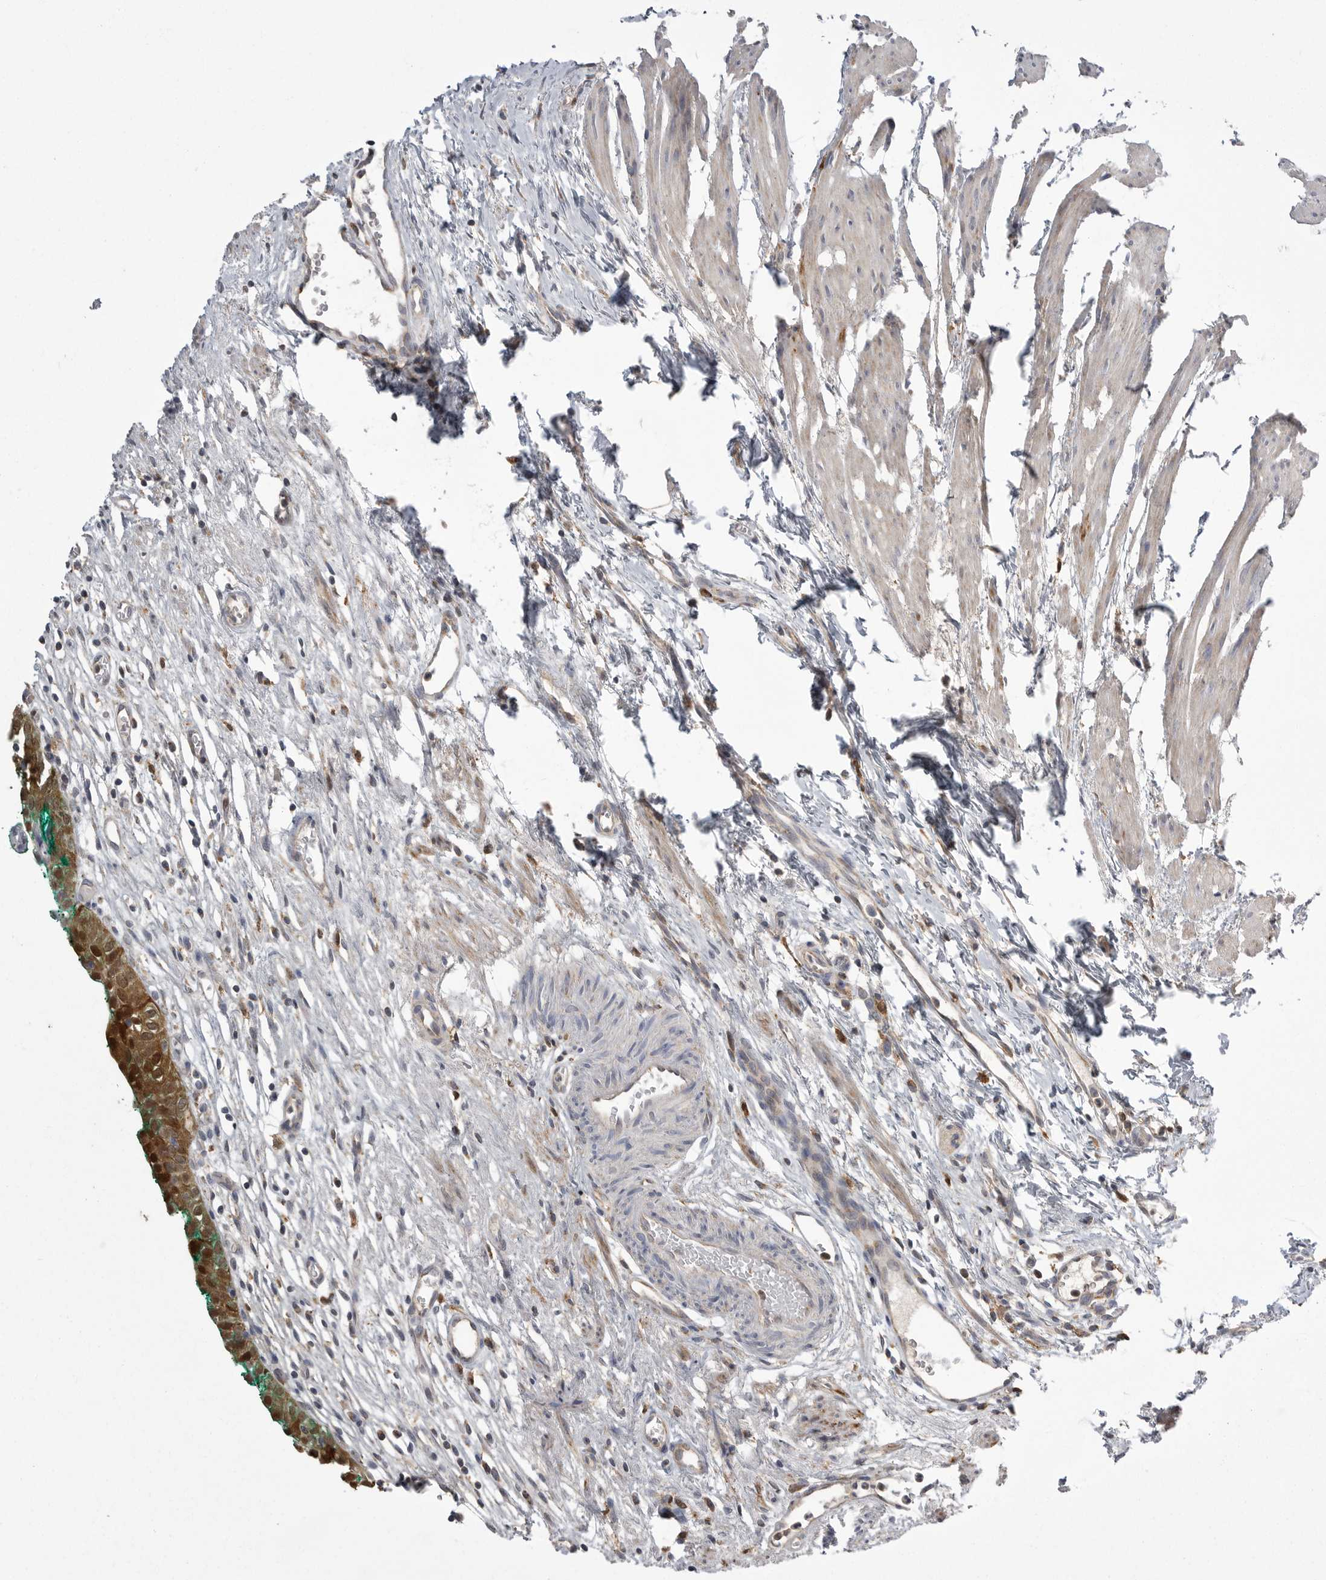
{"staining": {"intensity": "strong", "quantity": ">75%", "location": "cytoplasmic/membranous"}, "tissue": "urinary bladder", "cell_type": "Urothelial cells", "image_type": "normal", "snomed": [{"axis": "morphology", "description": "Normal tissue, NOS"}, {"axis": "morphology", "description": "Urothelial carcinoma, High grade"}, {"axis": "topography", "description": "Urinary bladder"}], "caption": "Approximately >75% of urothelial cells in benign urinary bladder demonstrate strong cytoplasmic/membranous protein positivity as visualized by brown immunohistochemical staining.", "gene": "KYAT3", "patient": {"sex": "female", "age": 60}}